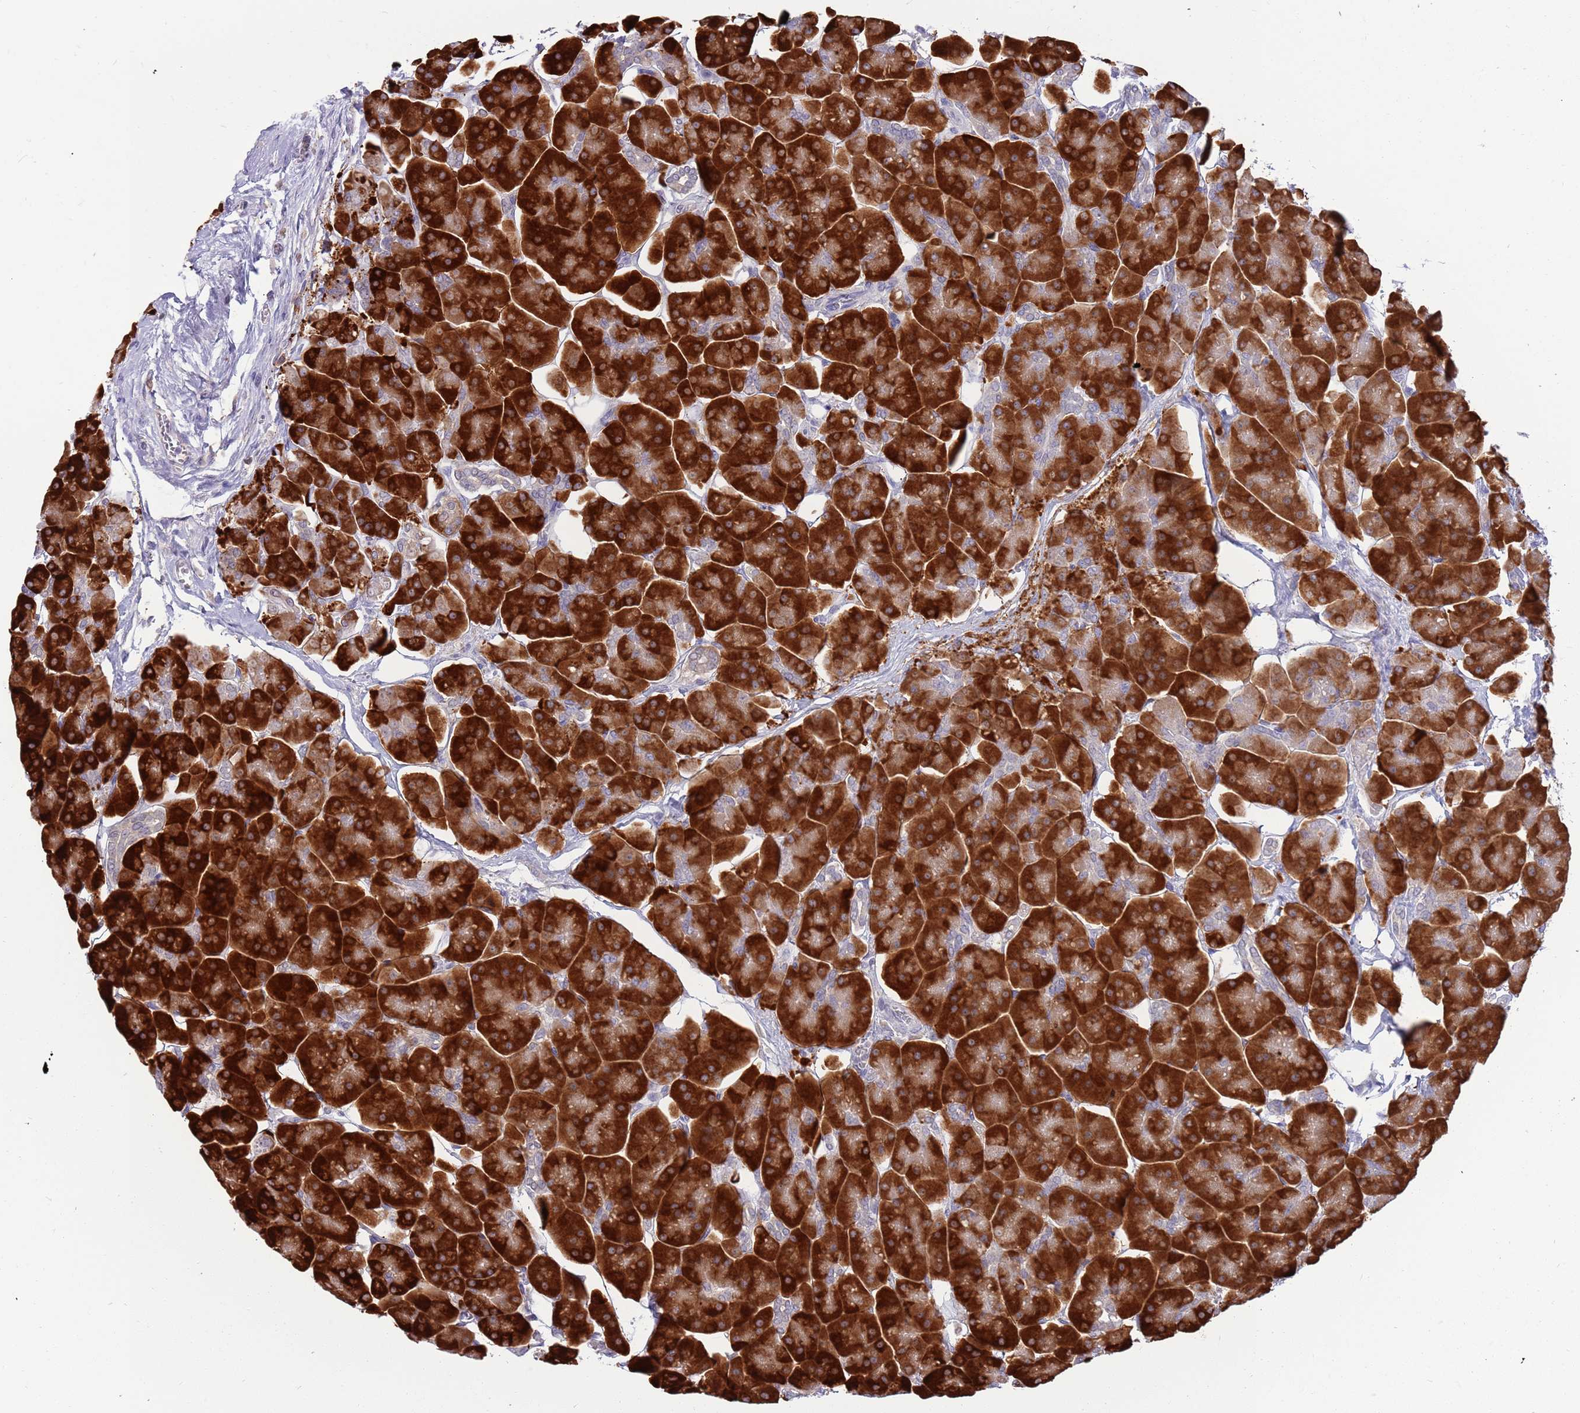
{"staining": {"intensity": "strong", "quantity": ">75%", "location": "cytoplasmic/membranous"}, "tissue": "pancreas", "cell_type": "Exocrine glandular cells", "image_type": "normal", "snomed": [{"axis": "morphology", "description": "Normal tissue, NOS"}, {"axis": "topography", "description": "Pancreas"}], "caption": "Immunohistochemical staining of unremarkable pancreas exhibits strong cytoplasmic/membranous protein expression in approximately >75% of exocrine glandular cells.", "gene": "AP5S1", "patient": {"sex": "male", "age": 66}}